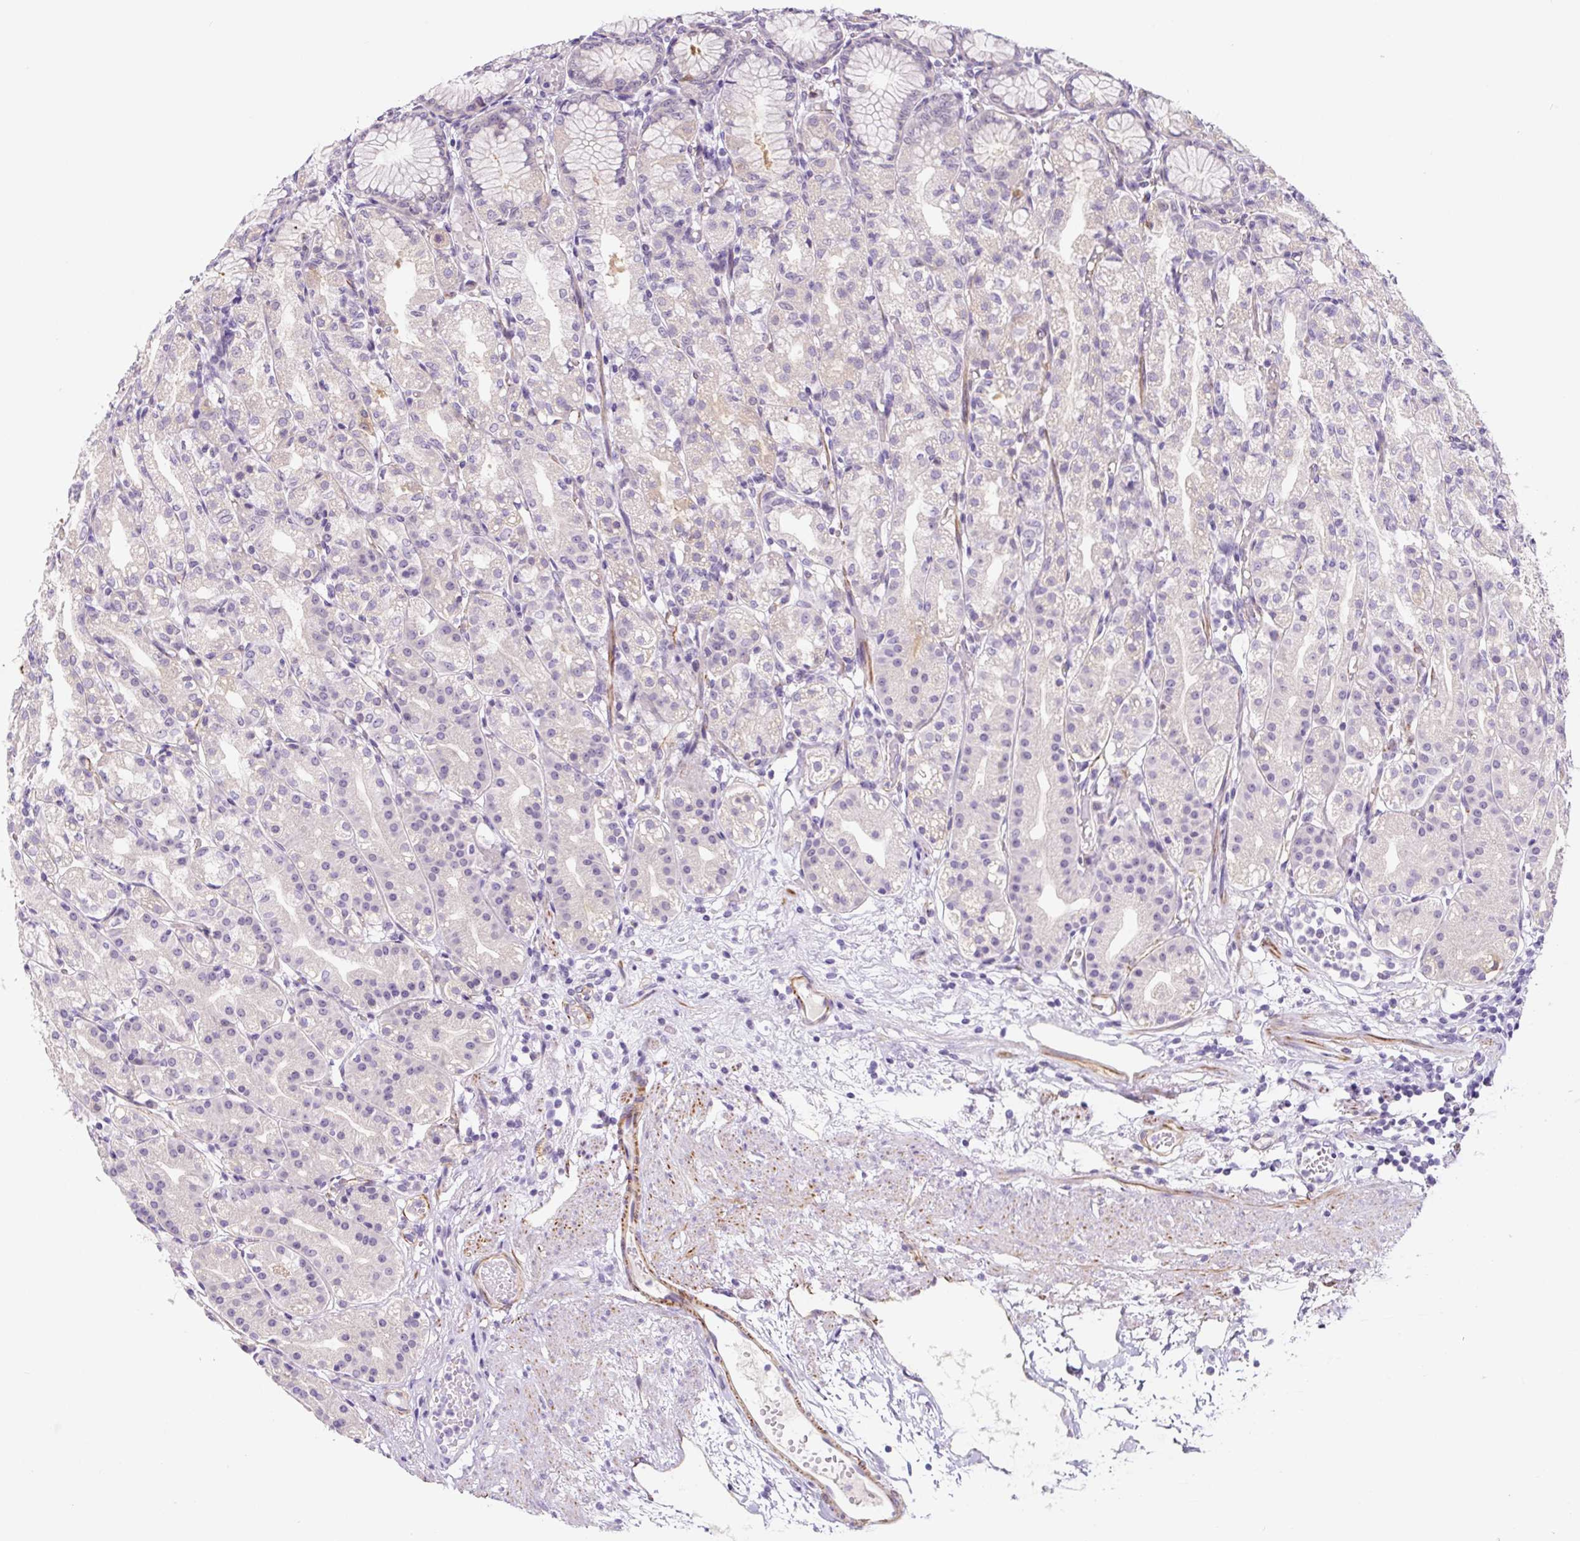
{"staining": {"intensity": "weak", "quantity": "<25%", "location": "cytoplasmic/membranous"}, "tissue": "stomach", "cell_type": "Glandular cells", "image_type": "normal", "snomed": [{"axis": "morphology", "description": "Normal tissue, NOS"}, {"axis": "topography", "description": "Stomach"}], "caption": "The histopathology image shows no staining of glandular cells in unremarkable stomach. (Immunohistochemistry, brightfield microscopy, high magnification).", "gene": "CCL25", "patient": {"sex": "female", "age": 57}}